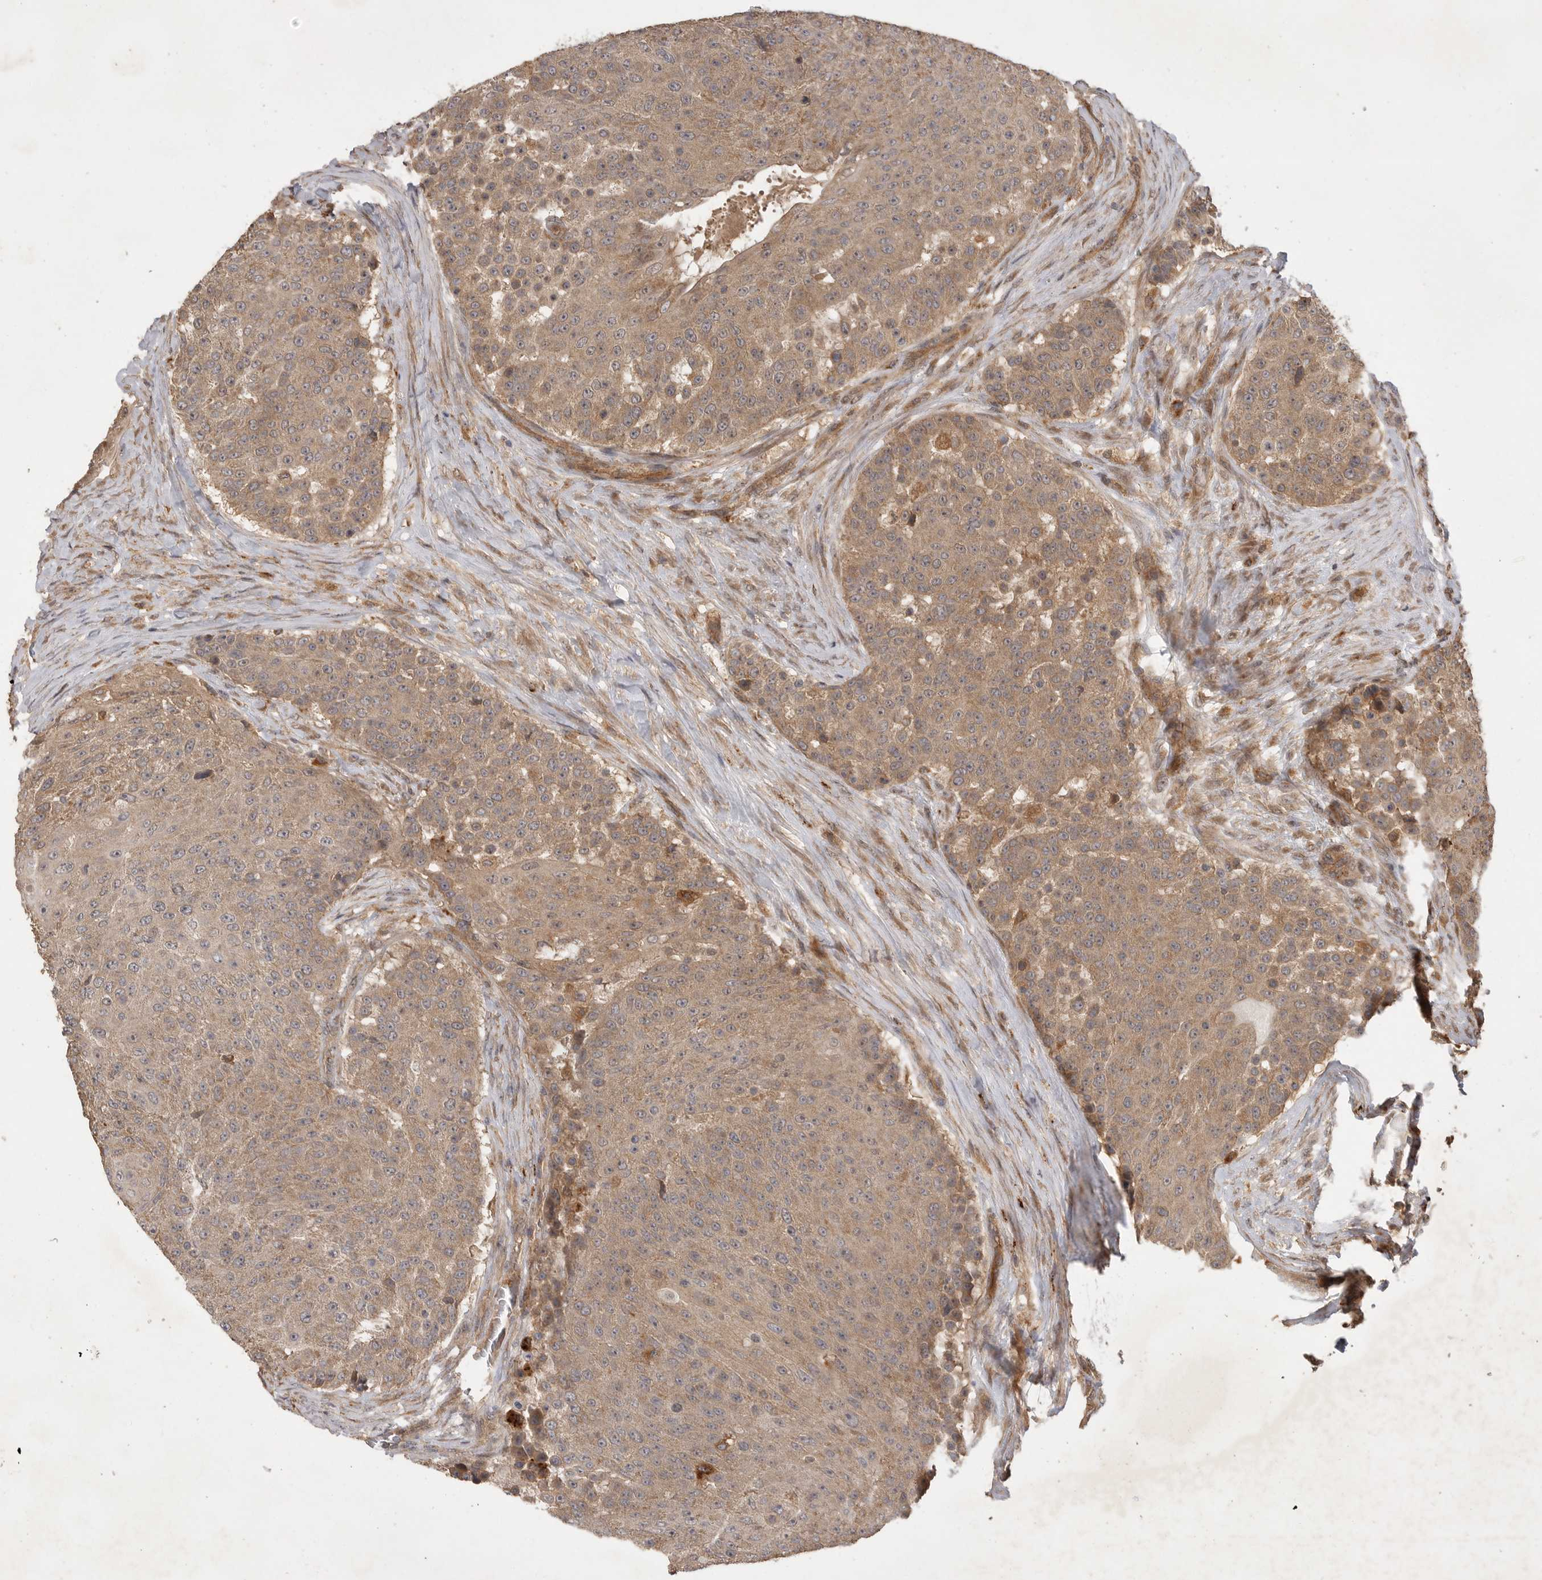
{"staining": {"intensity": "weak", "quantity": ">75%", "location": "cytoplasmic/membranous"}, "tissue": "urothelial cancer", "cell_type": "Tumor cells", "image_type": "cancer", "snomed": [{"axis": "morphology", "description": "Urothelial carcinoma, High grade"}, {"axis": "topography", "description": "Urinary bladder"}], "caption": "Brown immunohistochemical staining in urothelial carcinoma (high-grade) reveals weak cytoplasmic/membranous staining in about >75% of tumor cells. The staining was performed using DAB (3,3'-diaminobenzidine) to visualize the protein expression in brown, while the nuclei were stained in blue with hematoxylin (Magnification: 20x).", "gene": "ZNF232", "patient": {"sex": "female", "age": 63}}